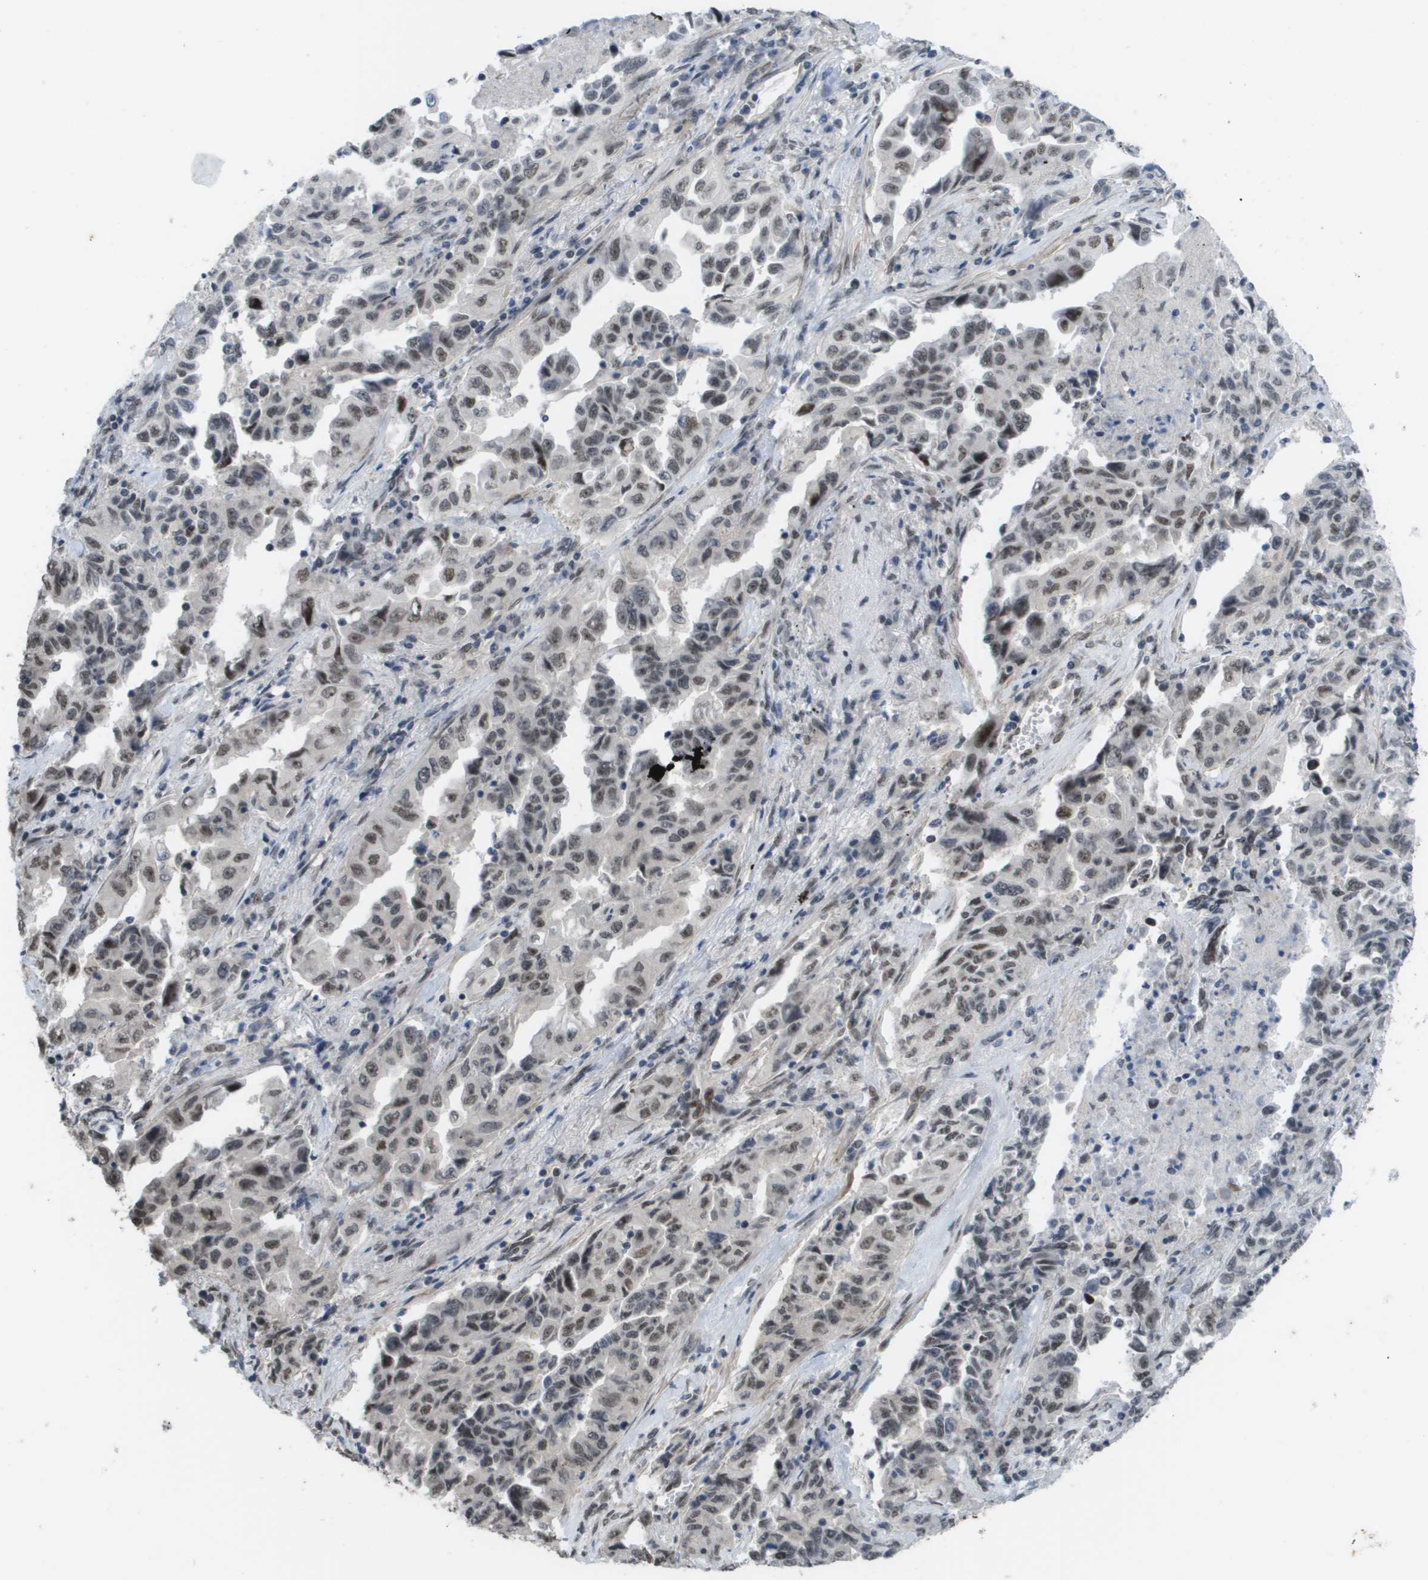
{"staining": {"intensity": "weak", "quantity": "25%-75%", "location": "nuclear"}, "tissue": "lung cancer", "cell_type": "Tumor cells", "image_type": "cancer", "snomed": [{"axis": "morphology", "description": "Adenocarcinoma, NOS"}, {"axis": "topography", "description": "Lung"}], "caption": "Lung cancer stained with a brown dye reveals weak nuclear positive positivity in approximately 25%-75% of tumor cells.", "gene": "CDT1", "patient": {"sex": "female", "age": 51}}